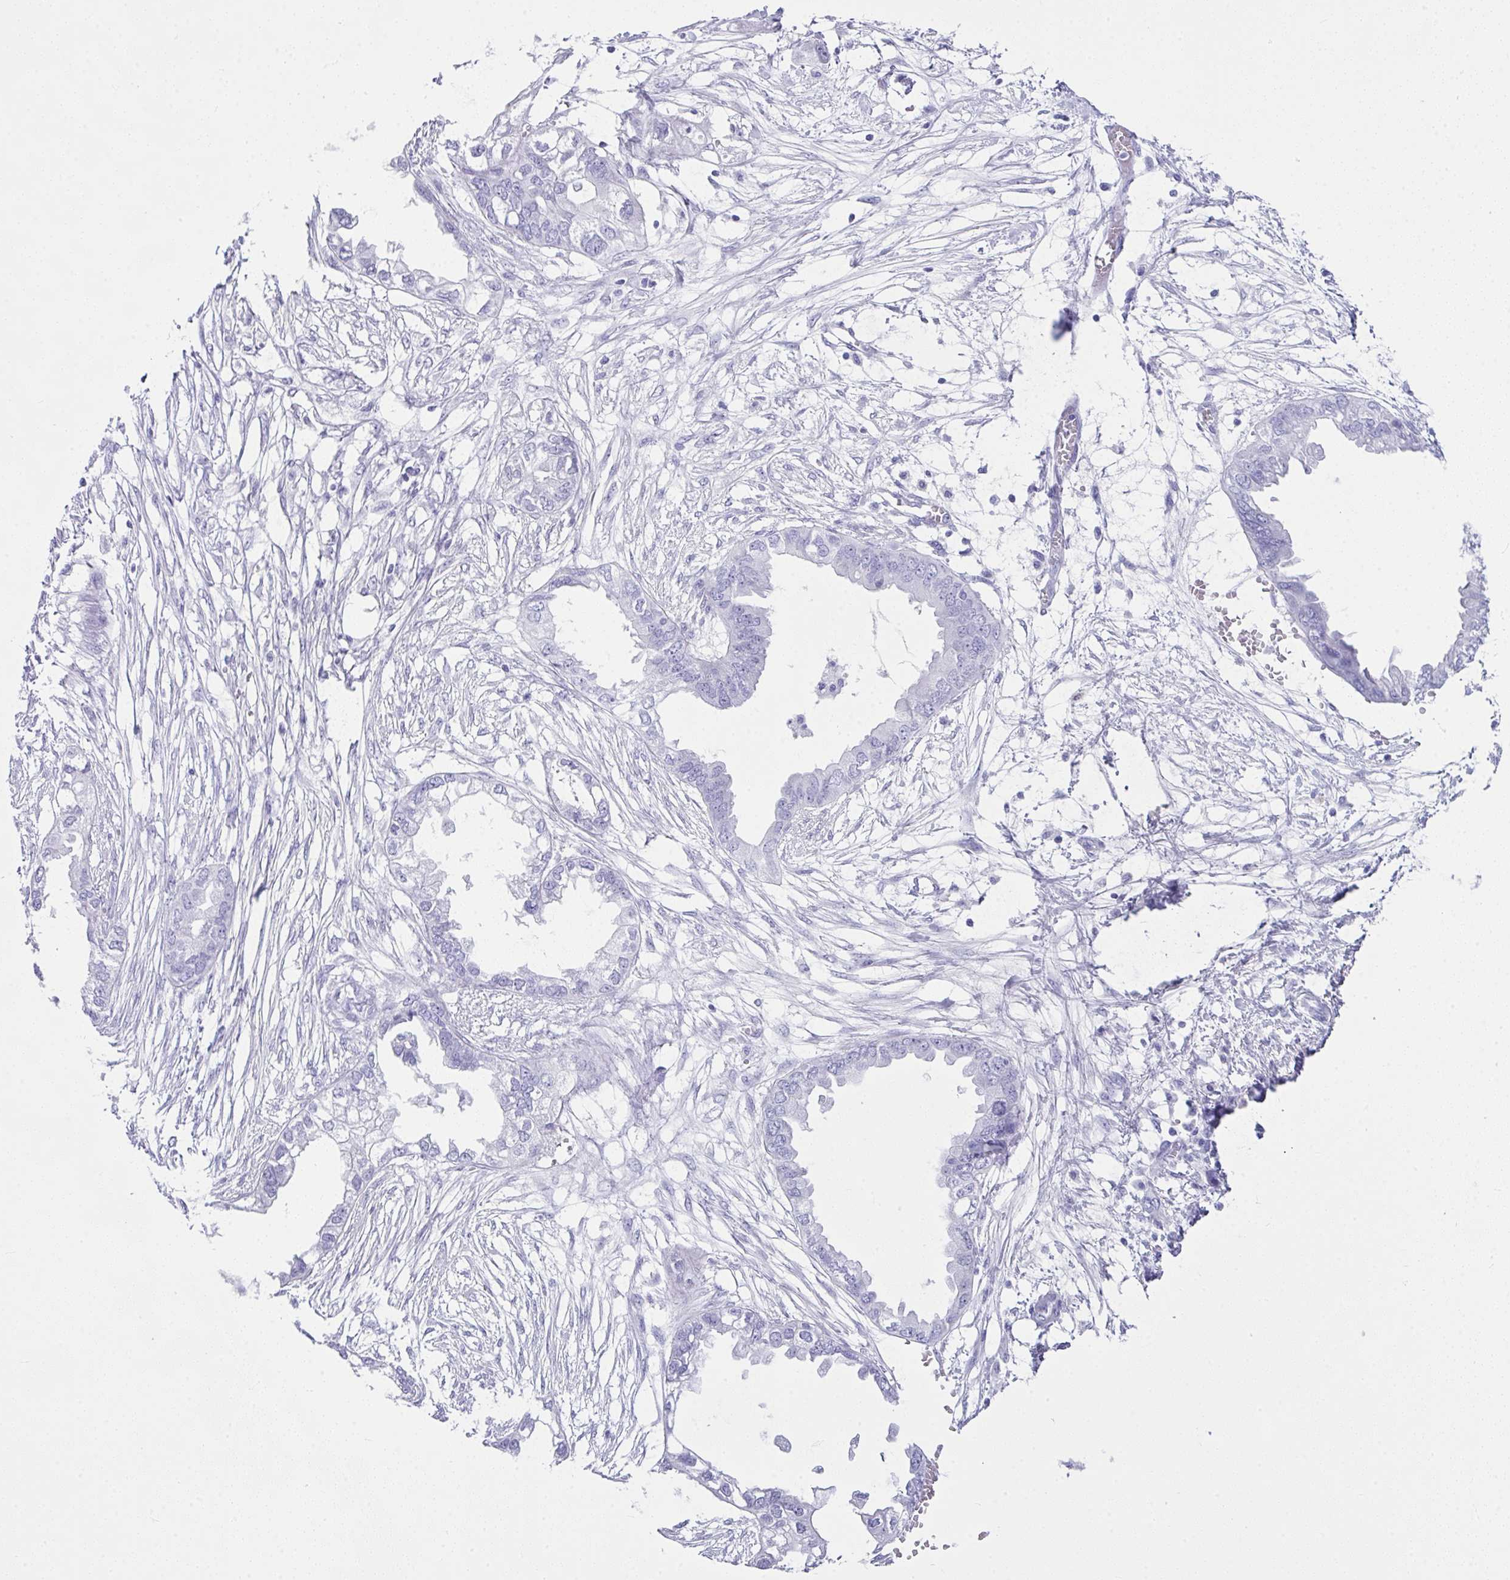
{"staining": {"intensity": "negative", "quantity": "none", "location": "none"}, "tissue": "endometrial cancer", "cell_type": "Tumor cells", "image_type": "cancer", "snomed": [{"axis": "morphology", "description": "Adenocarcinoma, NOS"}, {"axis": "morphology", "description": "Adenocarcinoma, metastatic, NOS"}, {"axis": "topography", "description": "Adipose tissue"}, {"axis": "topography", "description": "Endometrium"}], "caption": "The micrograph shows no staining of tumor cells in endometrial cancer (metastatic adenocarcinoma).", "gene": "LGALS4", "patient": {"sex": "female", "age": 67}}